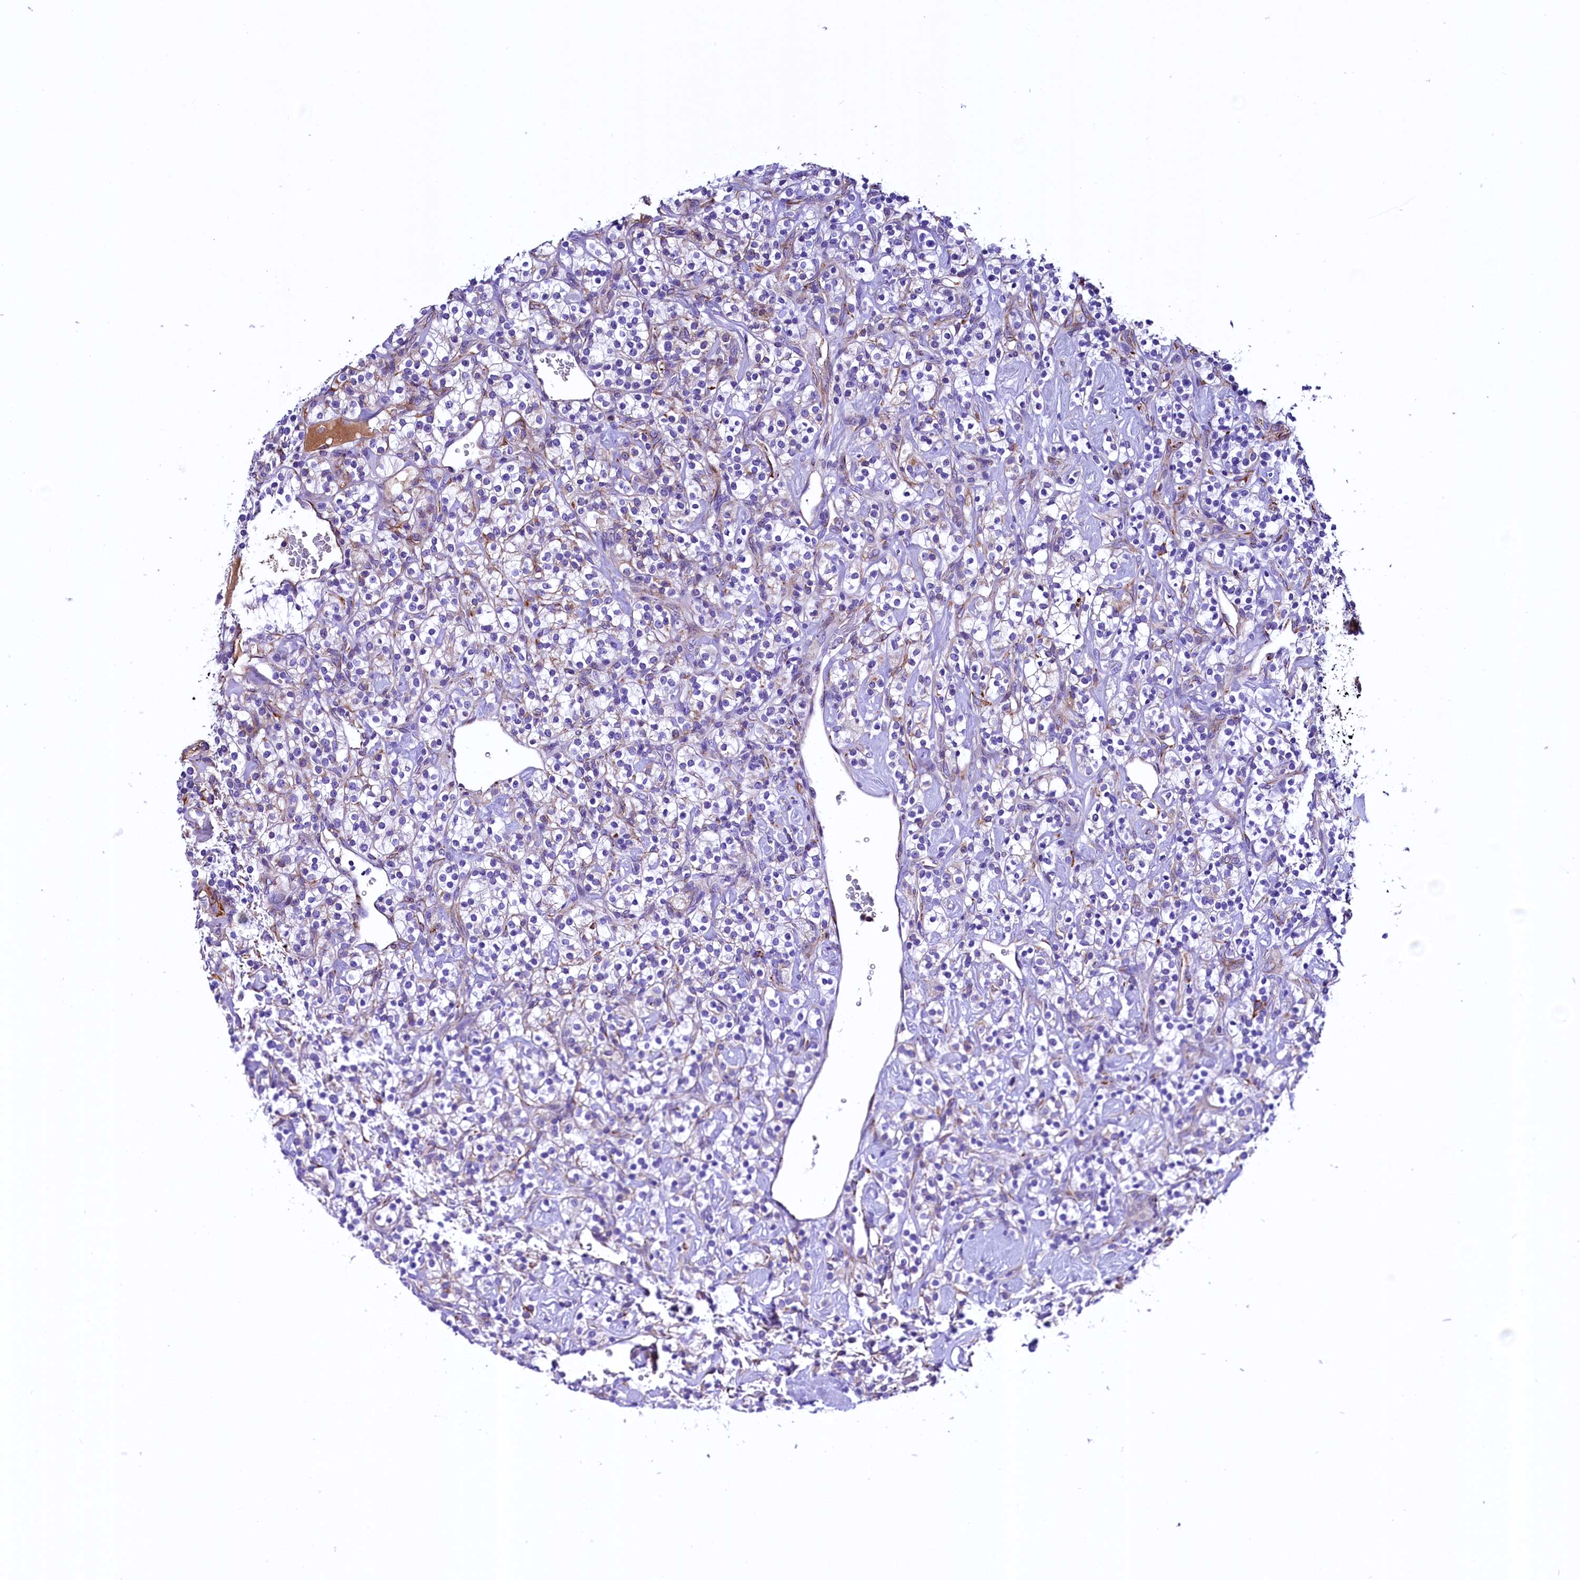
{"staining": {"intensity": "negative", "quantity": "none", "location": "none"}, "tissue": "renal cancer", "cell_type": "Tumor cells", "image_type": "cancer", "snomed": [{"axis": "morphology", "description": "Adenocarcinoma, NOS"}, {"axis": "topography", "description": "Kidney"}], "caption": "Renal adenocarcinoma stained for a protein using immunohistochemistry (IHC) shows no positivity tumor cells.", "gene": "CMTR2", "patient": {"sex": "male", "age": 77}}